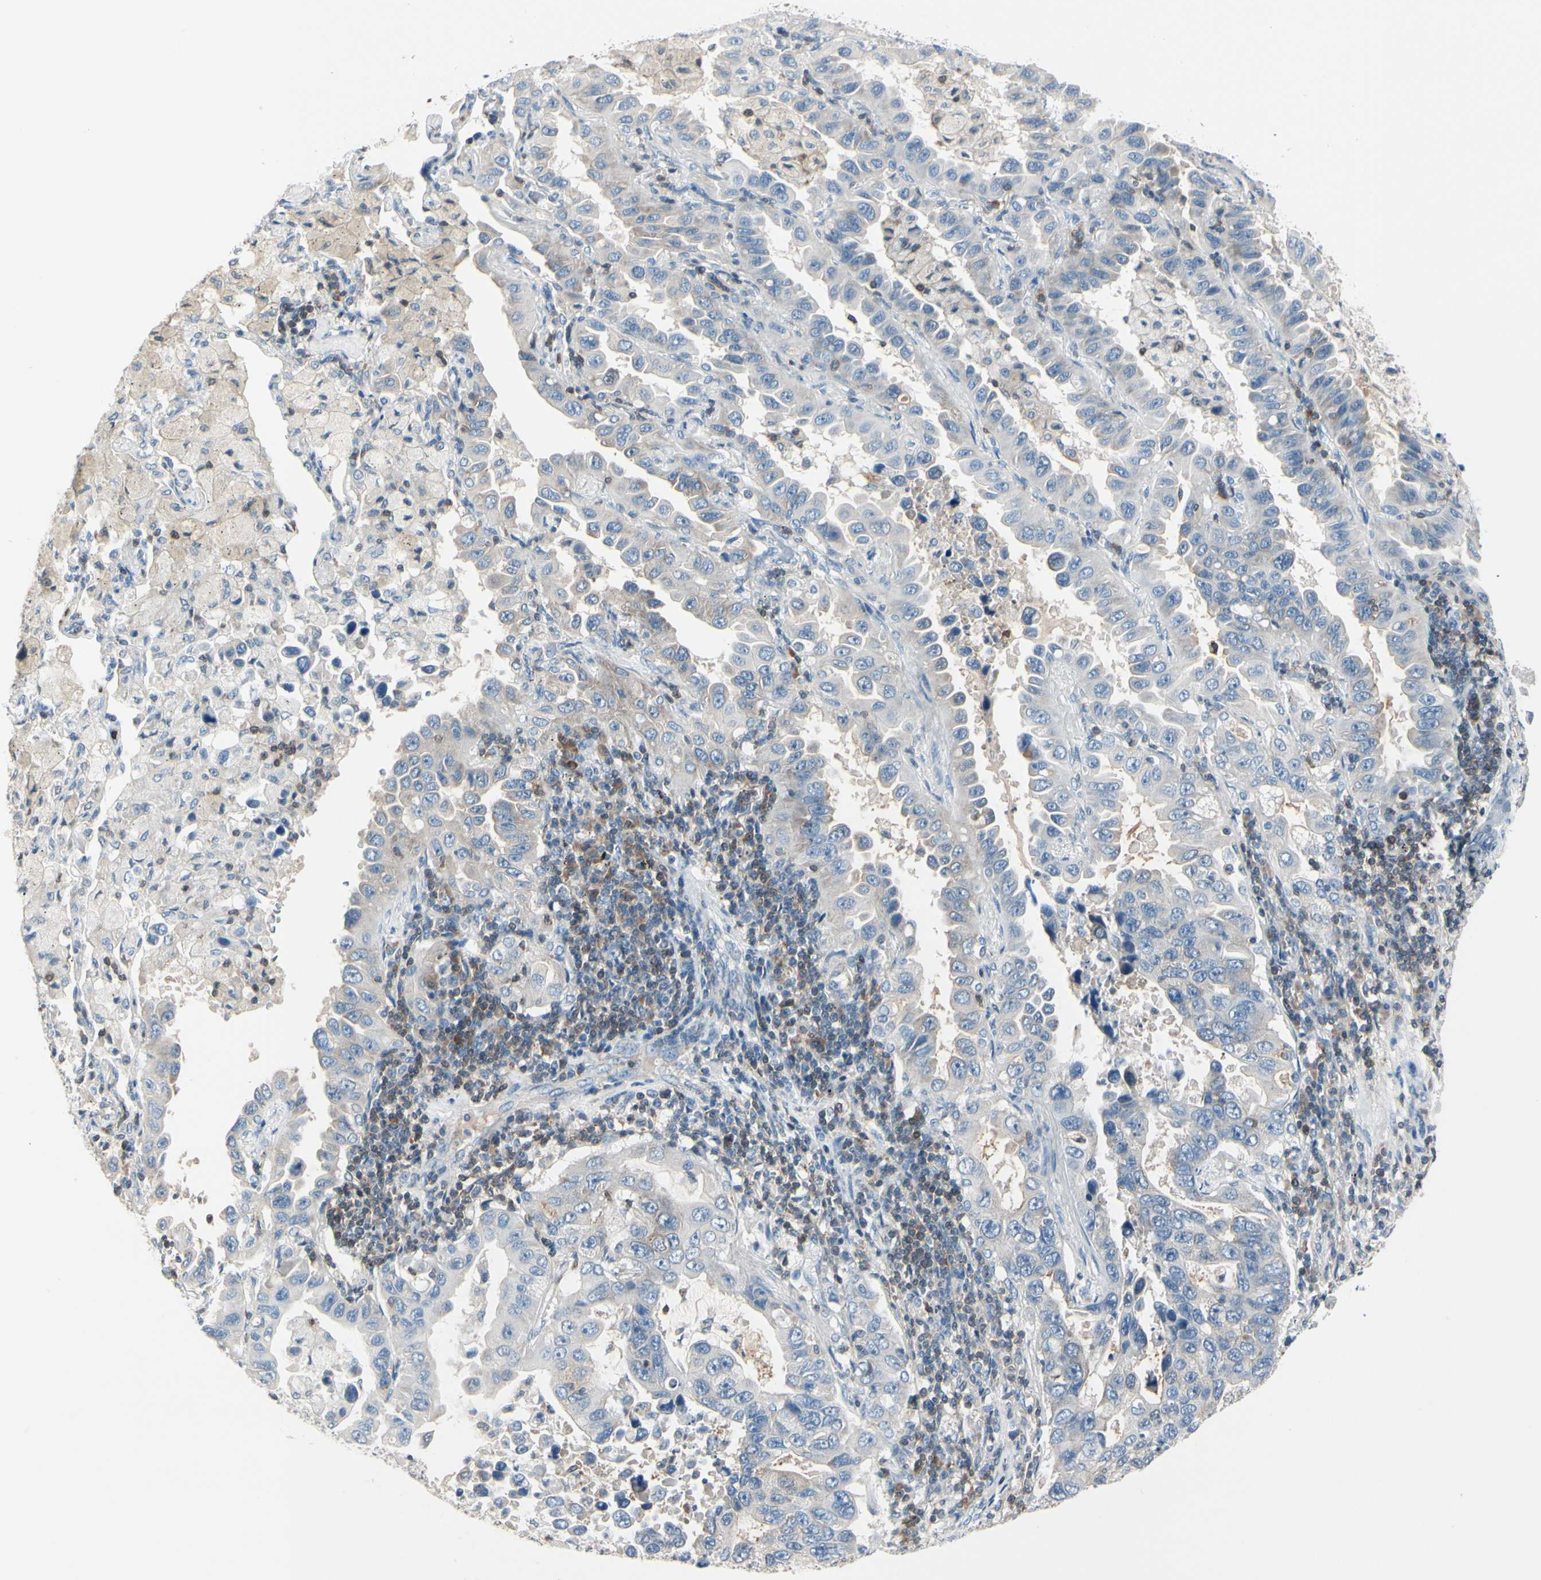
{"staining": {"intensity": "weak", "quantity": "<25%", "location": "cytoplasmic/membranous"}, "tissue": "lung cancer", "cell_type": "Tumor cells", "image_type": "cancer", "snomed": [{"axis": "morphology", "description": "Adenocarcinoma, NOS"}, {"axis": "topography", "description": "Lung"}], "caption": "Immunohistochemistry image of human lung cancer stained for a protein (brown), which demonstrates no staining in tumor cells.", "gene": "SLC9A3R1", "patient": {"sex": "male", "age": 64}}